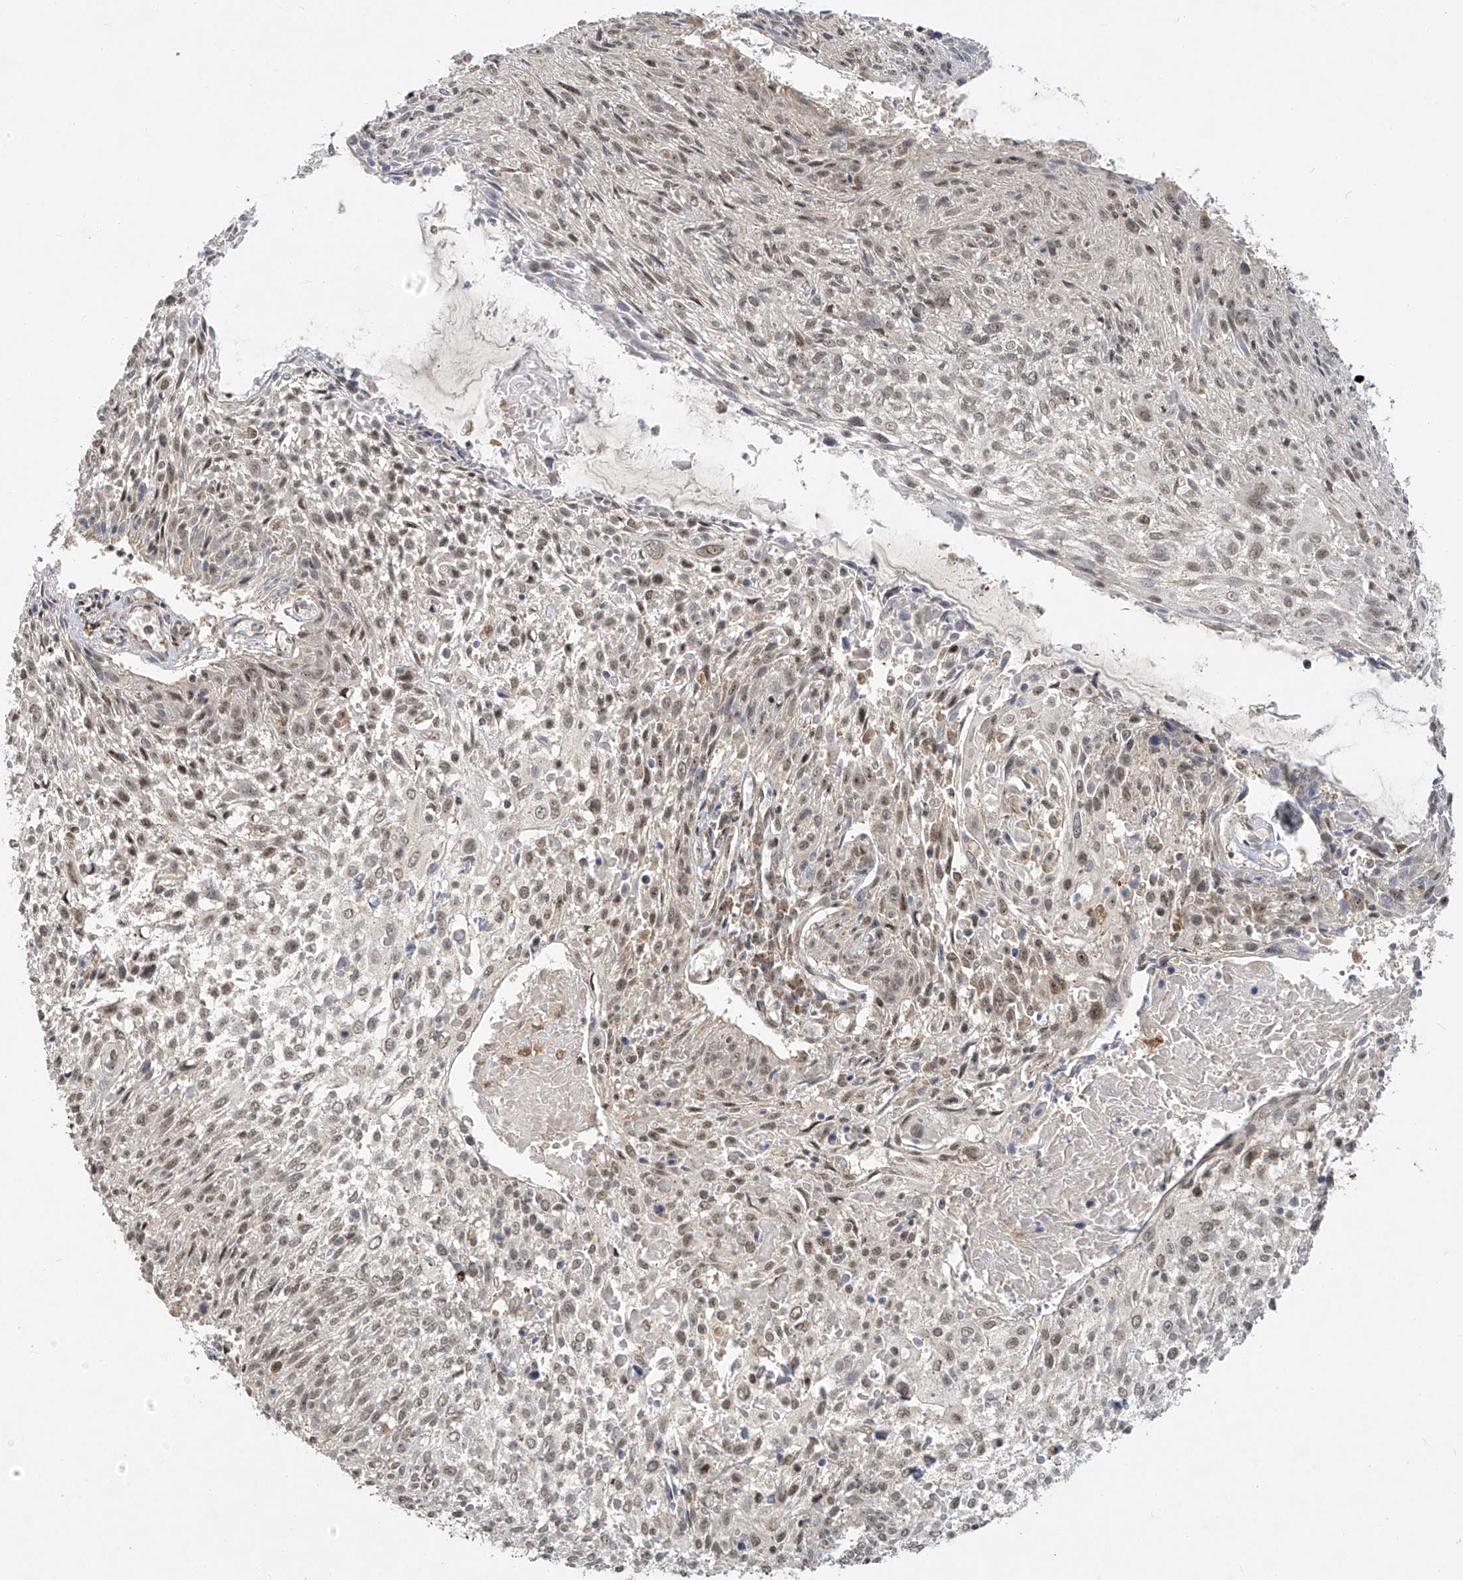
{"staining": {"intensity": "negative", "quantity": "none", "location": "none"}, "tissue": "cervical cancer", "cell_type": "Tumor cells", "image_type": "cancer", "snomed": [{"axis": "morphology", "description": "Squamous cell carcinoma, NOS"}, {"axis": "topography", "description": "Cervix"}], "caption": "Cervical cancer (squamous cell carcinoma) stained for a protein using immunohistochemistry displays no positivity tumor cells.", "gene": "SYTL3", "patient": {"sex": "female", "age": 51}}